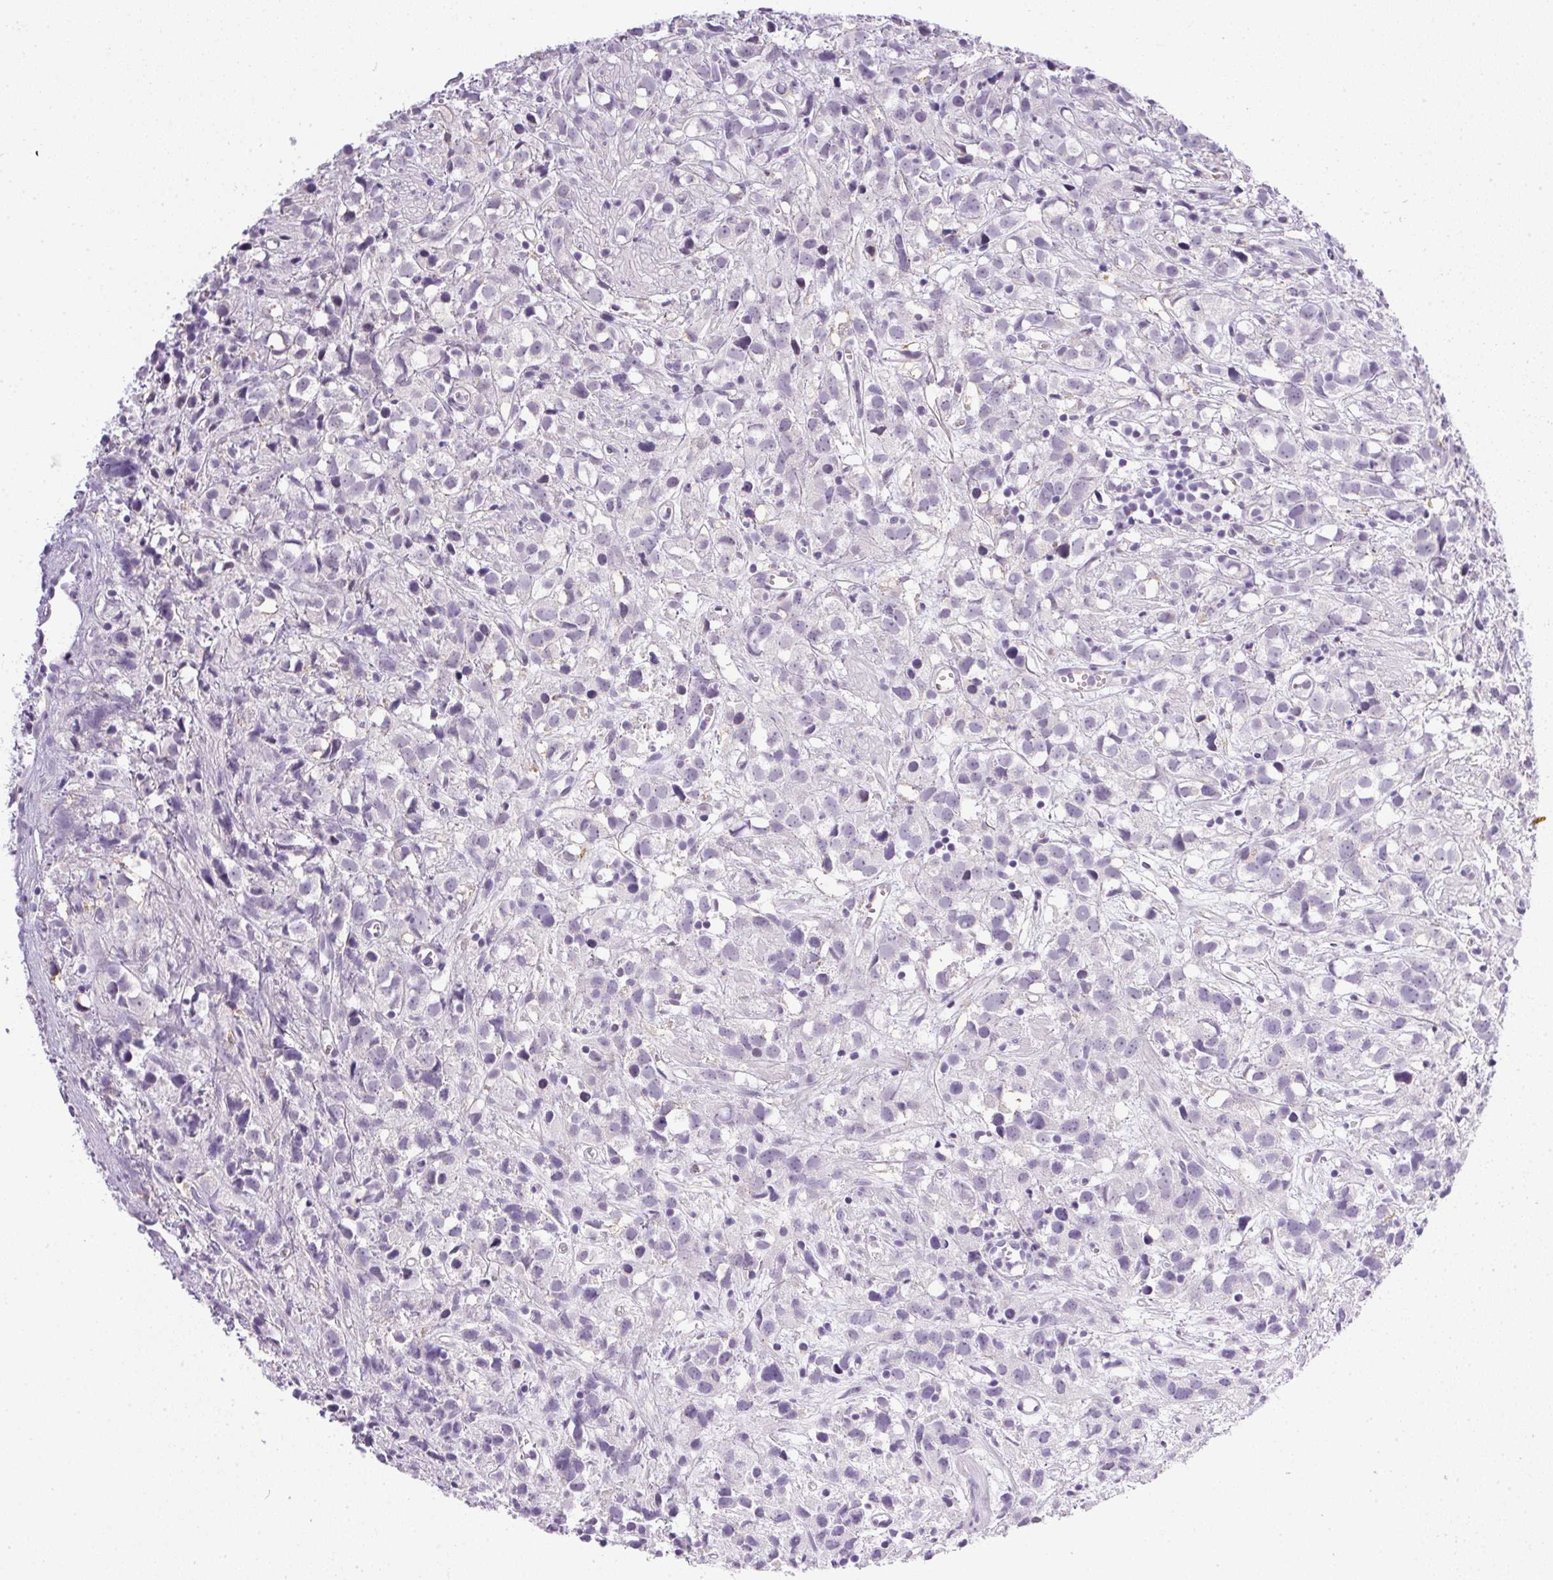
{"staining": {"intensity": "negative", "quantity": "none", "location": "none"}, "tissue": "prostate cancer", "cell_type": "Tumor cells", "image_type": "cancer", "snomed": [{"axis": "morphology", "description": "Adenocarcinoma, High grade"}, {"axis": "topography", "description": "Prostate"}], "caption": "Immunohistochemical staining of prostate high-grade adenocarcinoma reveals no significant positivity in tumor cells. (DAB (3,3'-diaminobenzidine) IHC, high magnification).", "gene": "PRL", "patient": {"sex": "male", "age": 68}}